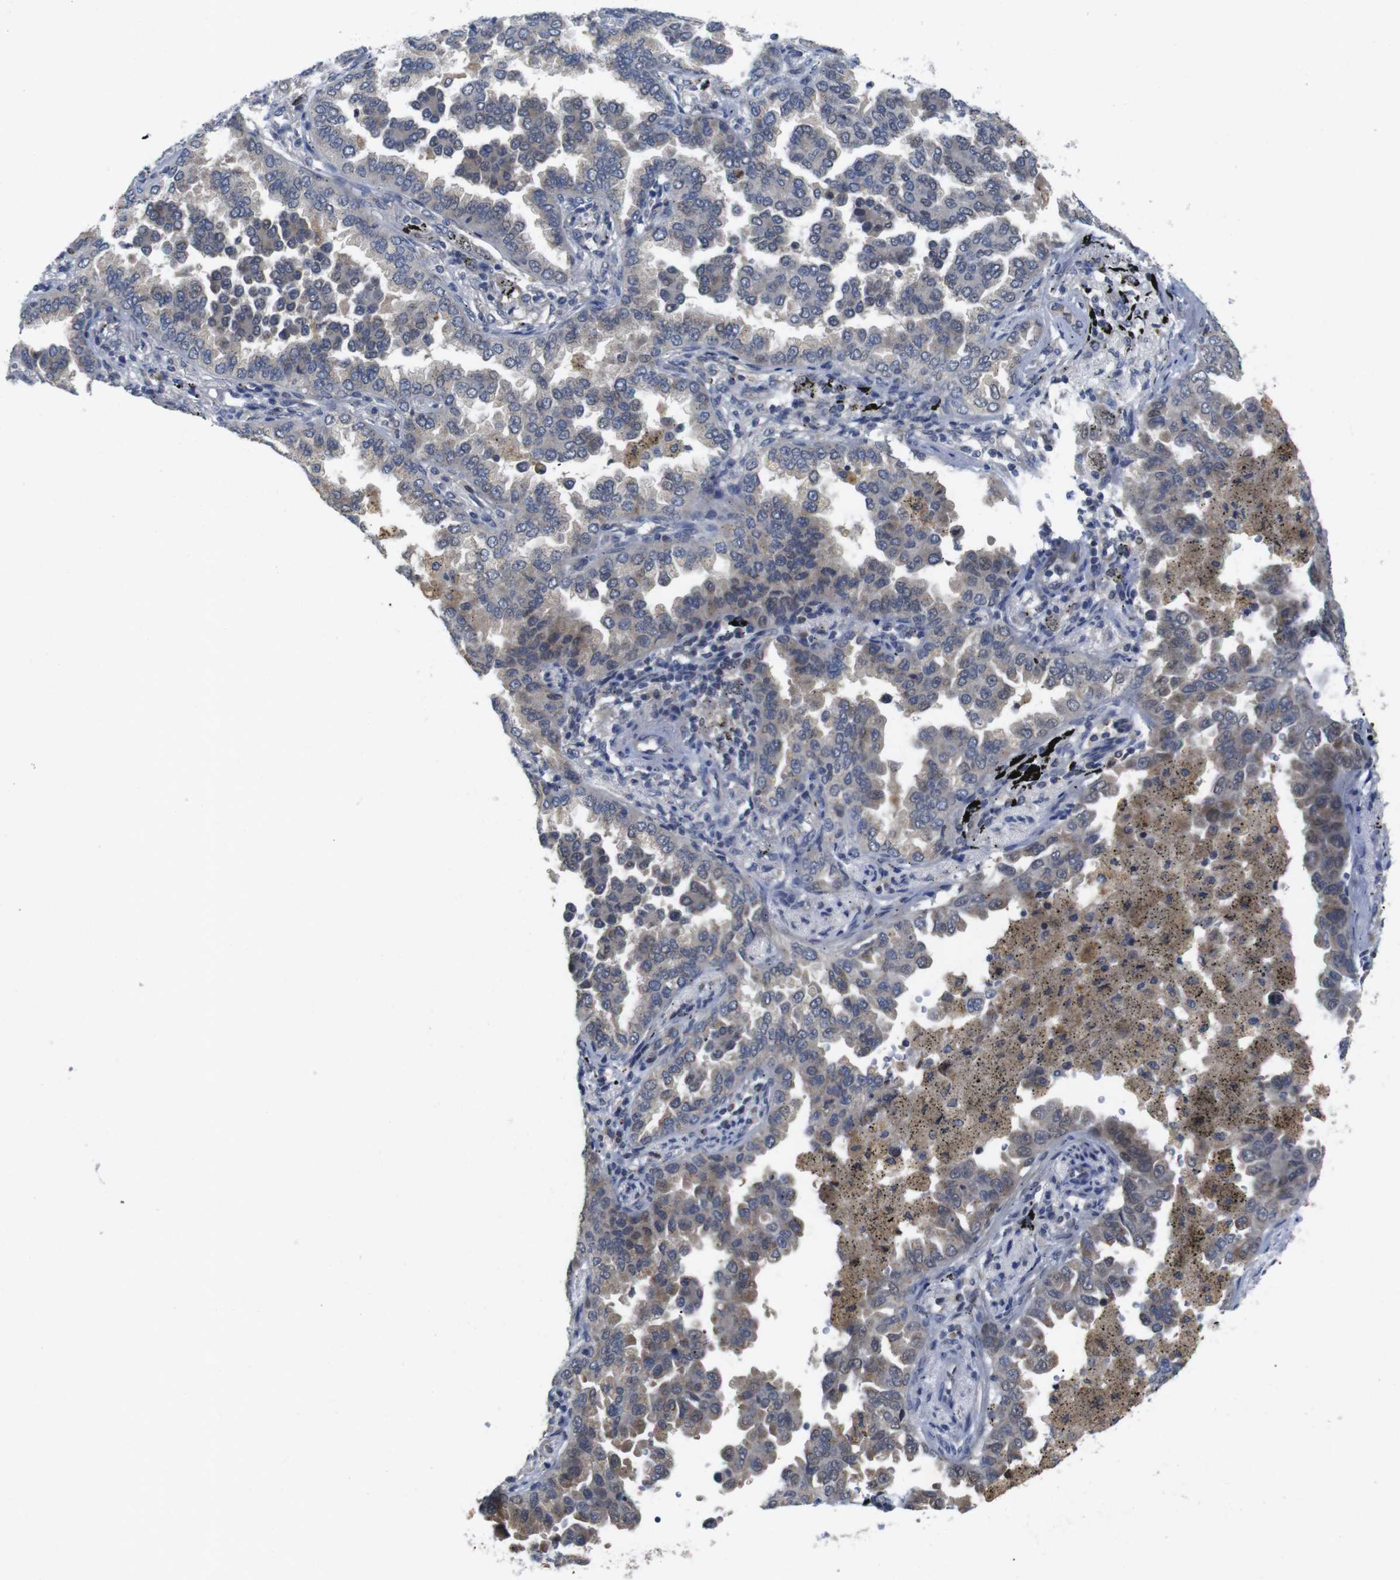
{"staining": {"intensity": "weak", "quantity": "25%-75%", "location": "cytoplasmic/membranous"}, "tissue": "lung cancer", "cell_type": "Tumor cells", "image_type": "cancer", "snomed": [{"axis": "morphology", "description": "Normal tissue, NOS"}, {"axis": "morphology", "description": "Adenocarcinoma, NOS"}, {"axis": "topography", "description": "Lung"}], "caption": "About 25%-75% of tumor cells in human lung cancer (adenocarcinoma) exhibit weak cytoplasmic/membranous protein staining as visualized by brown immunohistochemical staining.", "gene": "FNTA", "patient": {"sex": "male", "age": 59}}